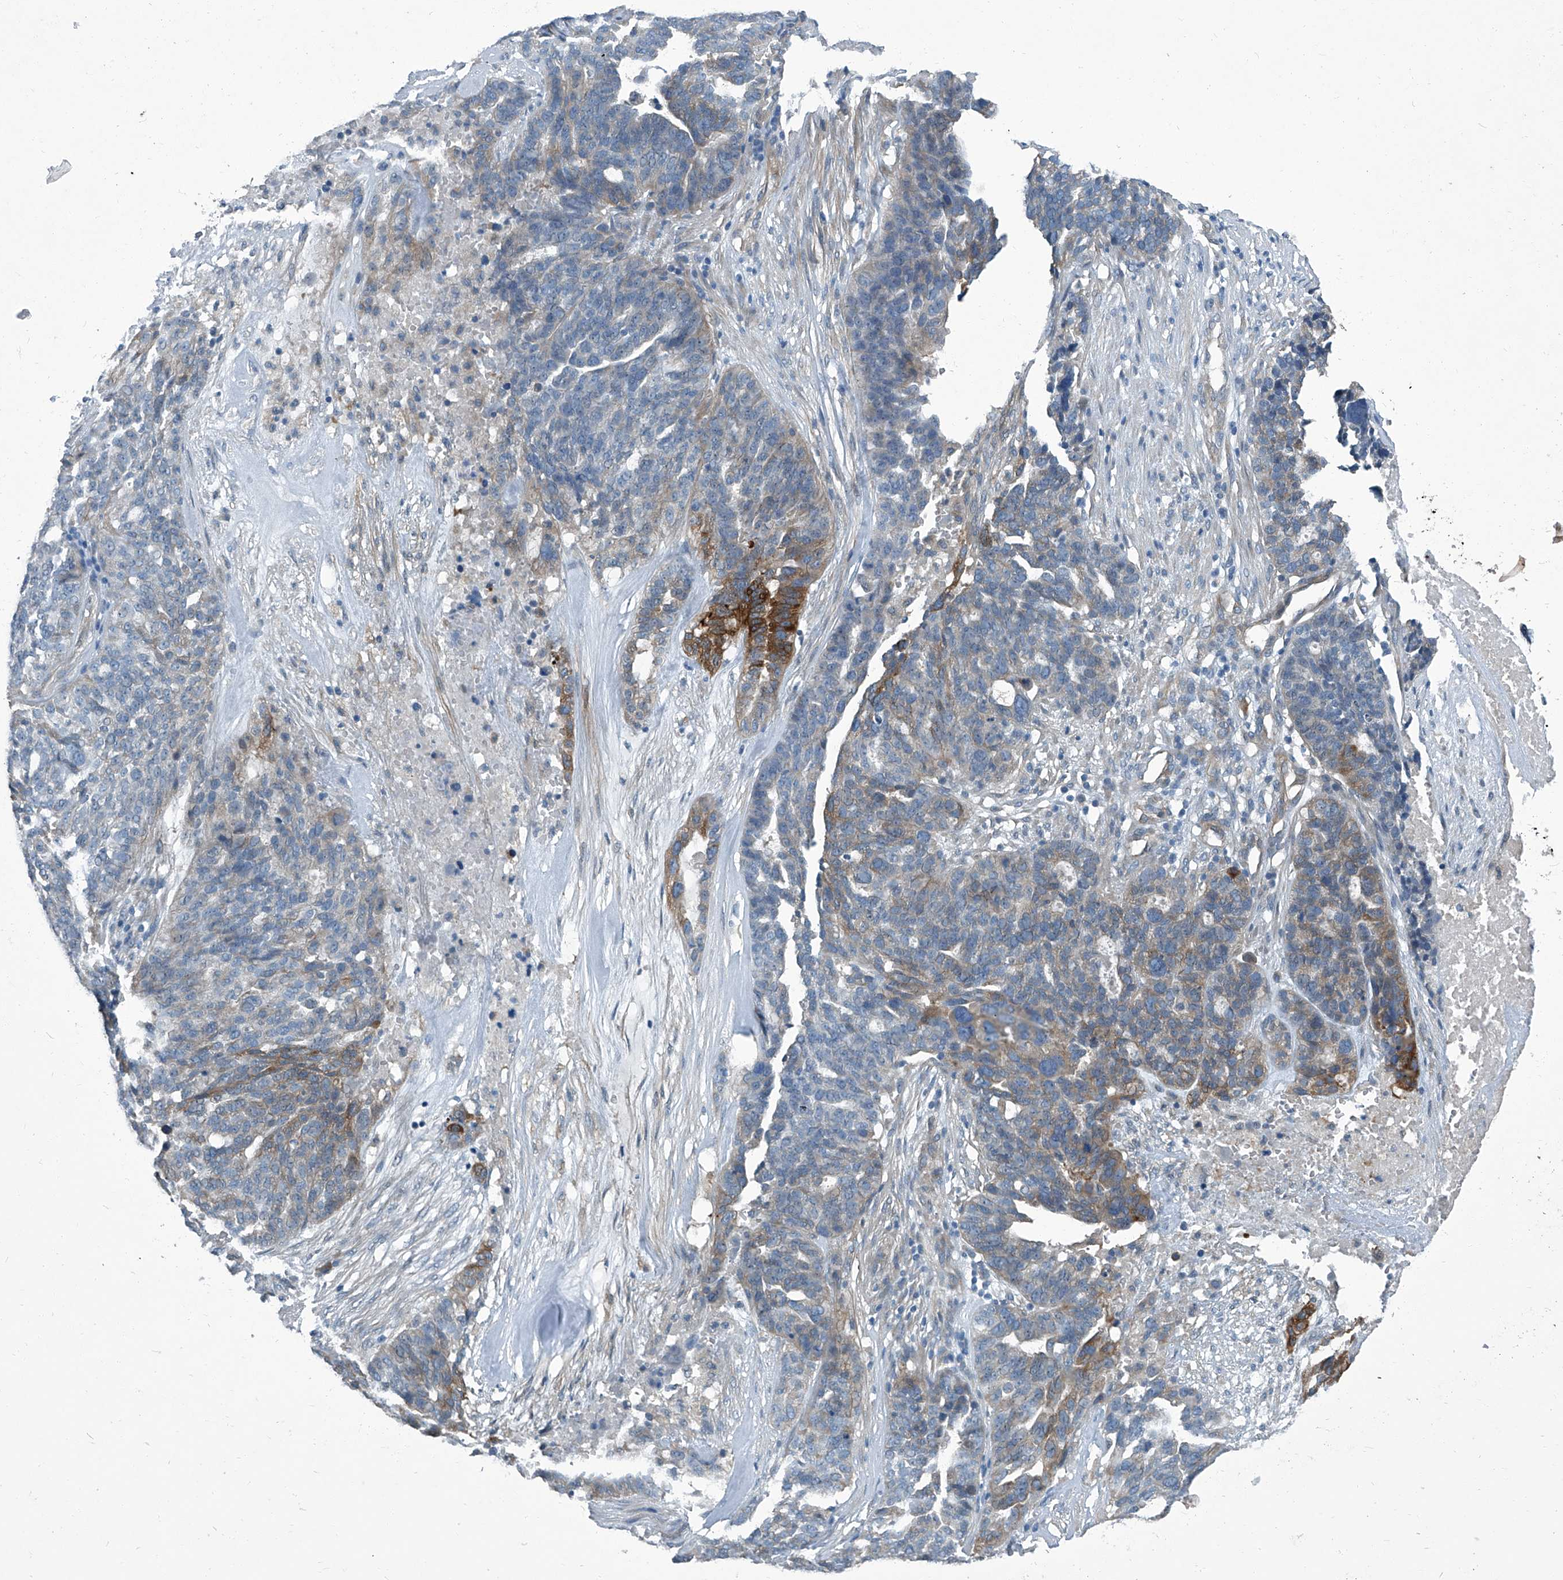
{"staining": {"intensity": "moderate", "quantity": "<25%", "location": "cytoplasmic/membranous"}, "tissue": "ovarian cancer", "cell_type": "Tumor cells", "image_type": "cancer", "snomed": [{"axis": "morphology", "description": "Cystadenocarcinoma, serous, NOS"}, {"axis": "topography", "description": "Ovary"}], "caption": "This image exhibits IHC staining of serous cystadenocarcinoma (ovarian), with low moderate cytoplasmic/membranous staining in about <25% of tumor cells.", "gene": "SLC26A11", "patient": {"sex": "female", "age": 59}}